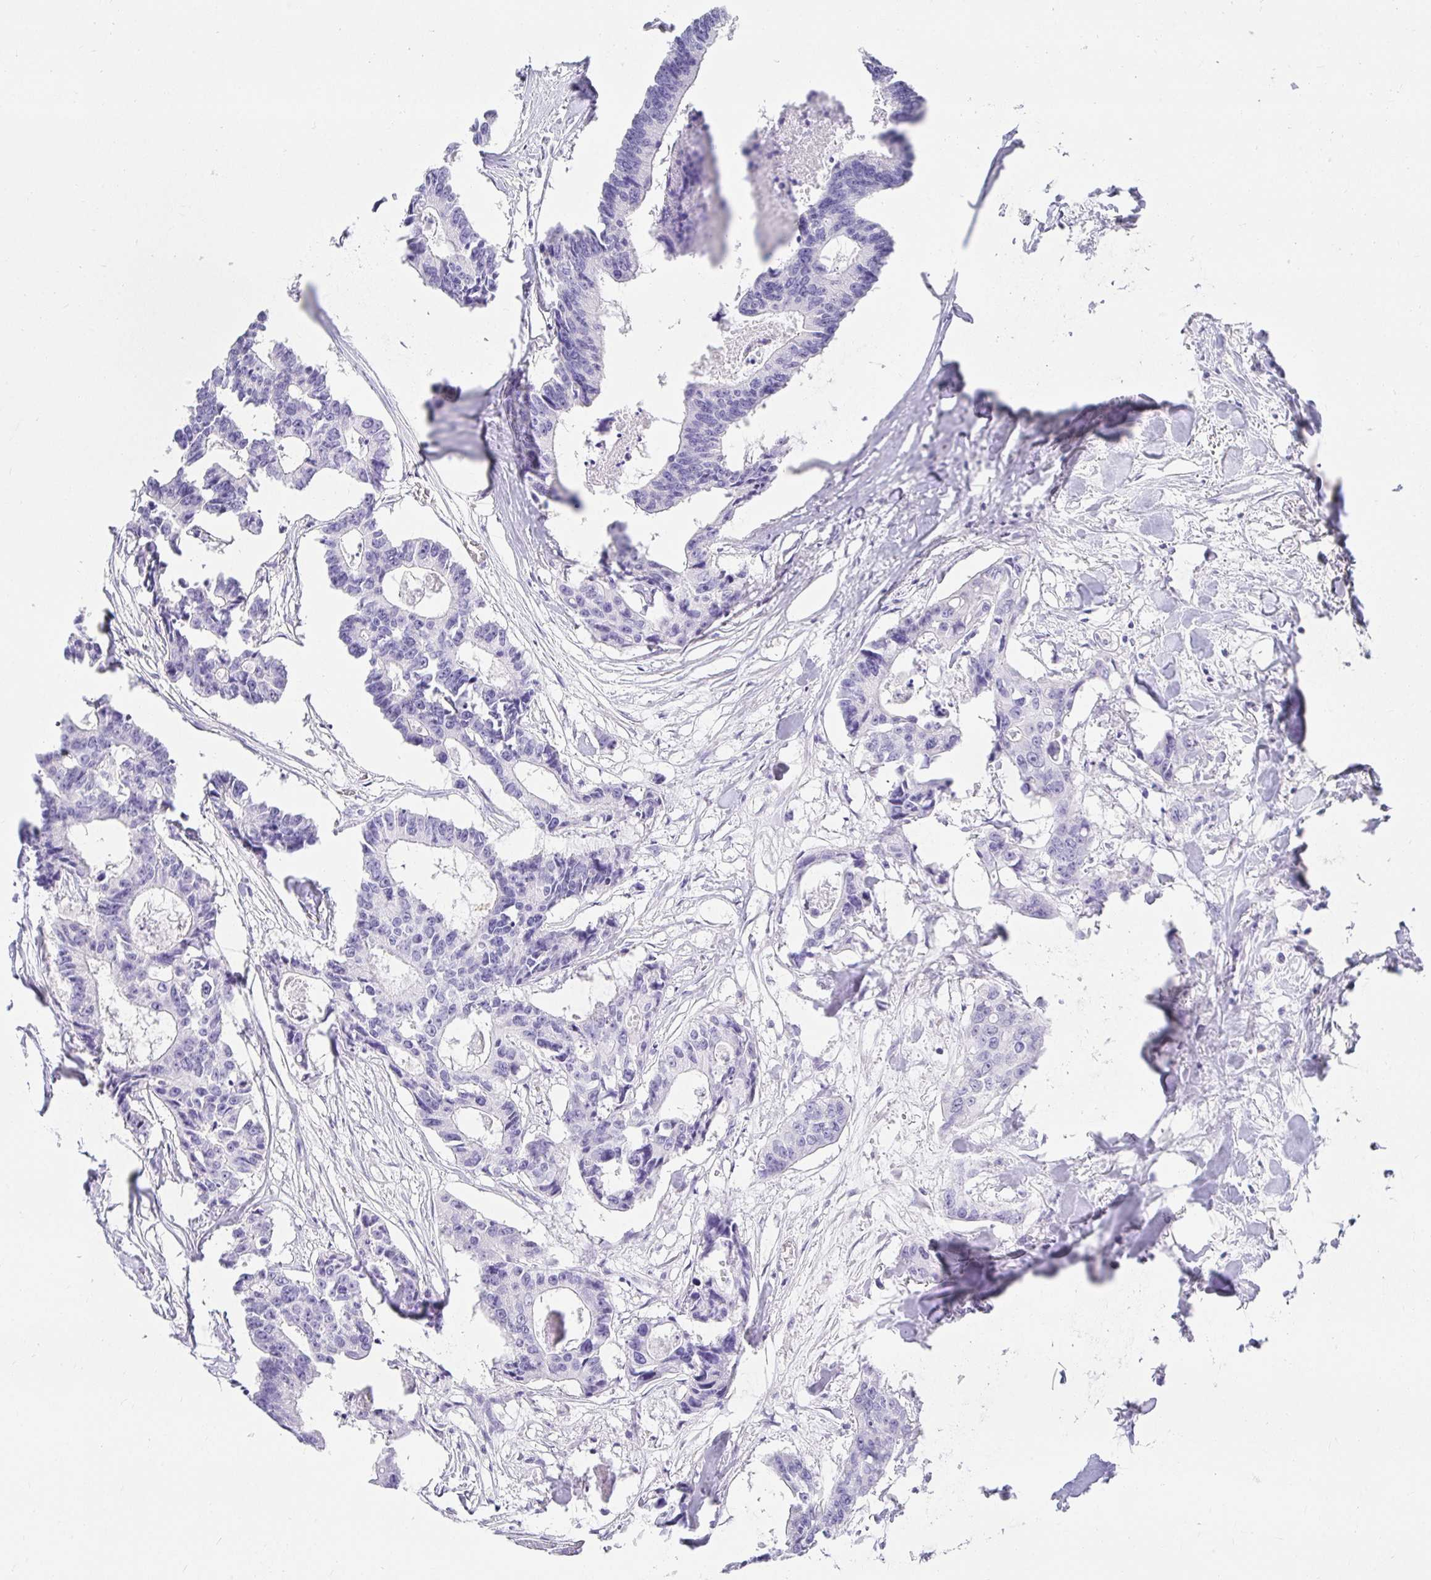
{"staining": {"intensity": "negative", "quantity": "none", "location": "none"}, "tissue": "colorectal cancer", "cell_type": "Tumor cells", "image_type": "cancer", "snomed": [{"axis": "morphology", "description": "Adenocarcinoma, NOS"}, {"axis": "topography", "description": "Rectum"}], "caption": "Immunohistochemistry (IHC) photomicrograph of neoplastic tissue: human colorectal cancer (adenocarcinoma) stained with DAB demonstrates no significant protein positivity in tumor cells.", "gene": "CHAT", "patient": {"sex": "male", "age": 57}}